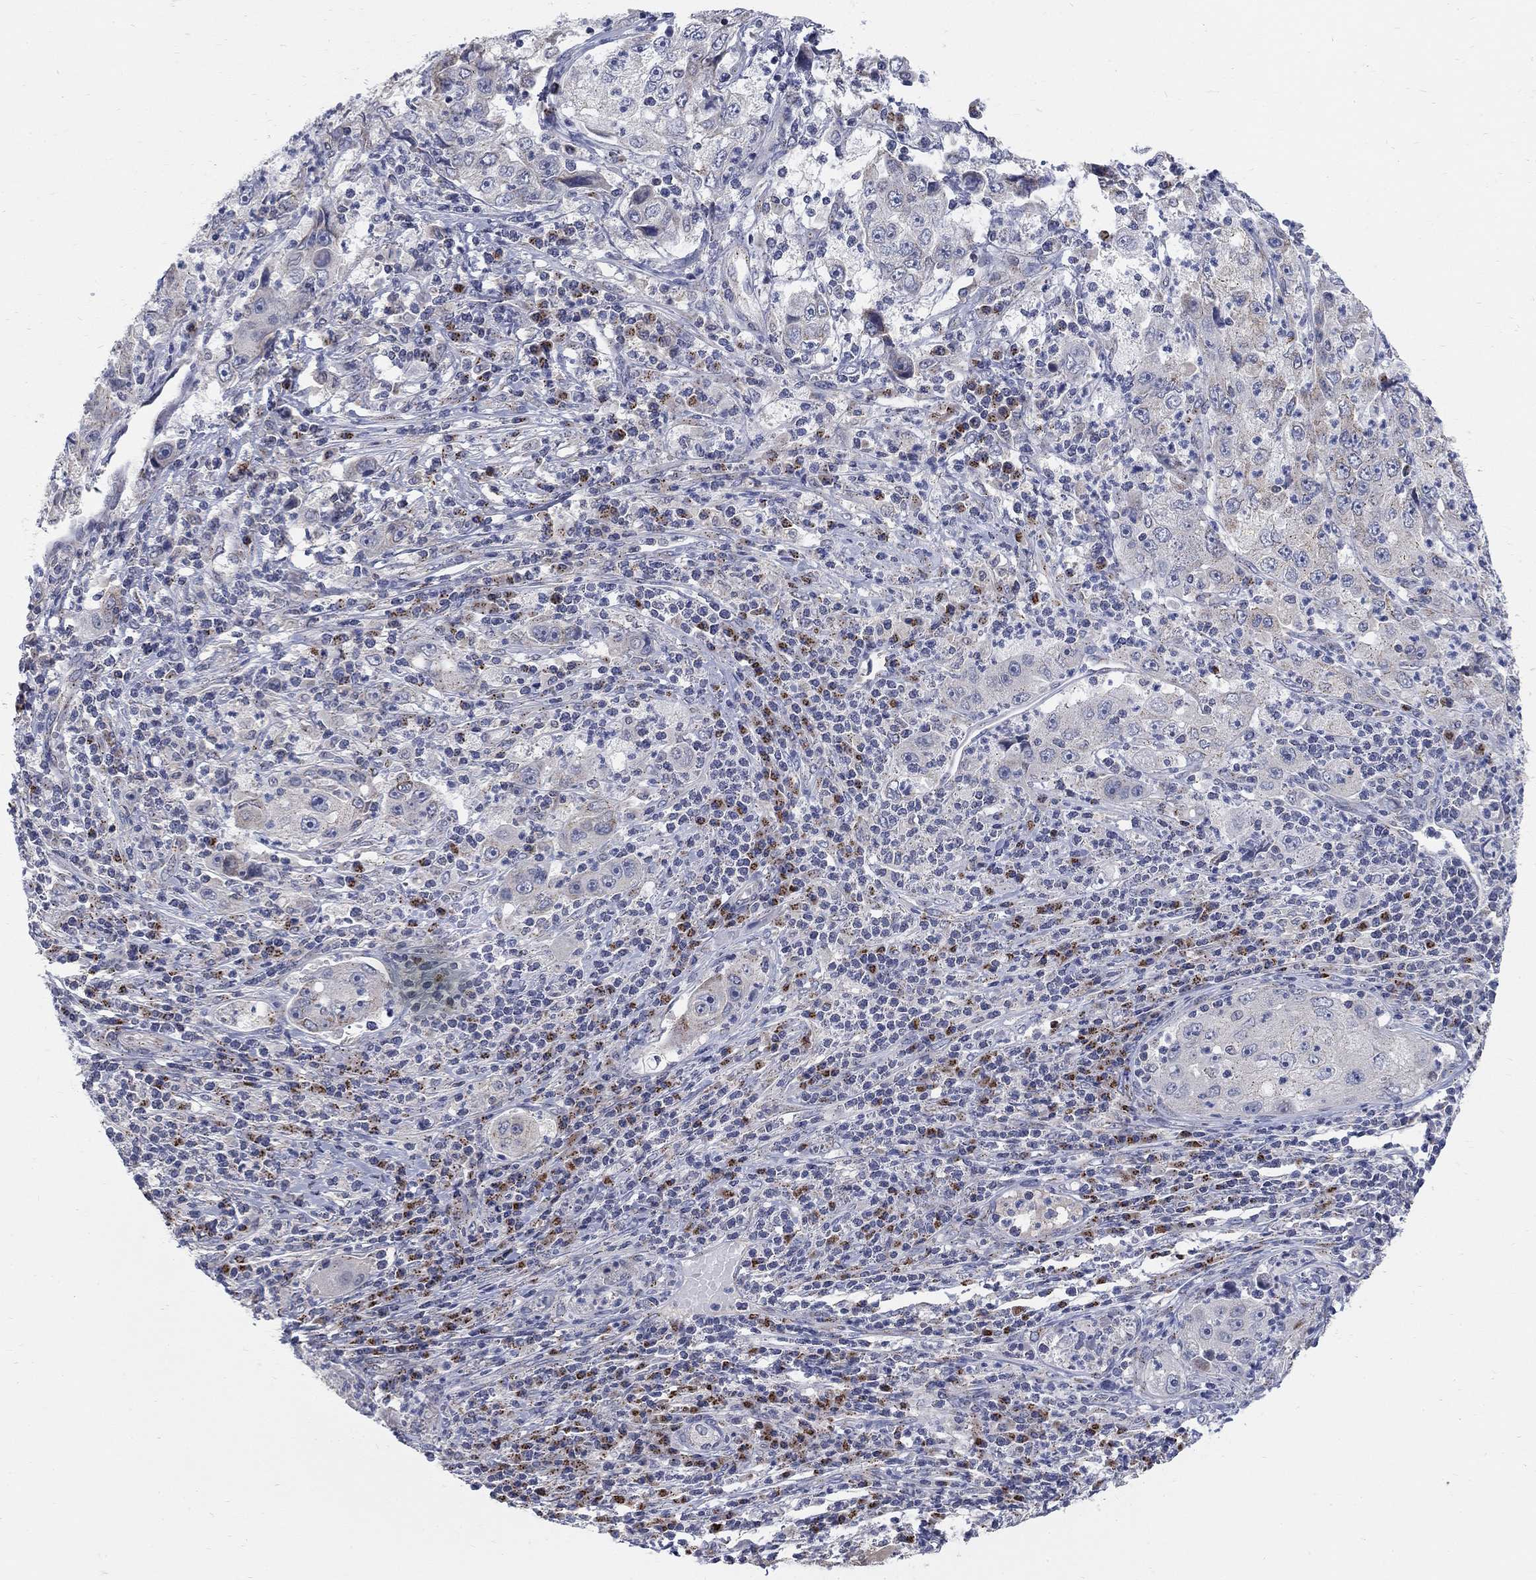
{"staining": {"intensity": "negative", "quantity": "none", "location": "none"}, "tissue": "cervical cancer", "cell_type": "Tumor cells", "image_type": "cancer", "snomed": [{"axis": "morphology", "description": "Squamous cell carcinoma, NOS"}, {"axis": "topography", "description": "Cervix"}], "caption": "Human cervical cancer (squamous cell carcinoma) stained for a protein using immunohistochemistry (IHC) demonstrates no positivity in tumor cells.", "gene": "PANK3", "patient": {"sex": "female", "age": 36}}